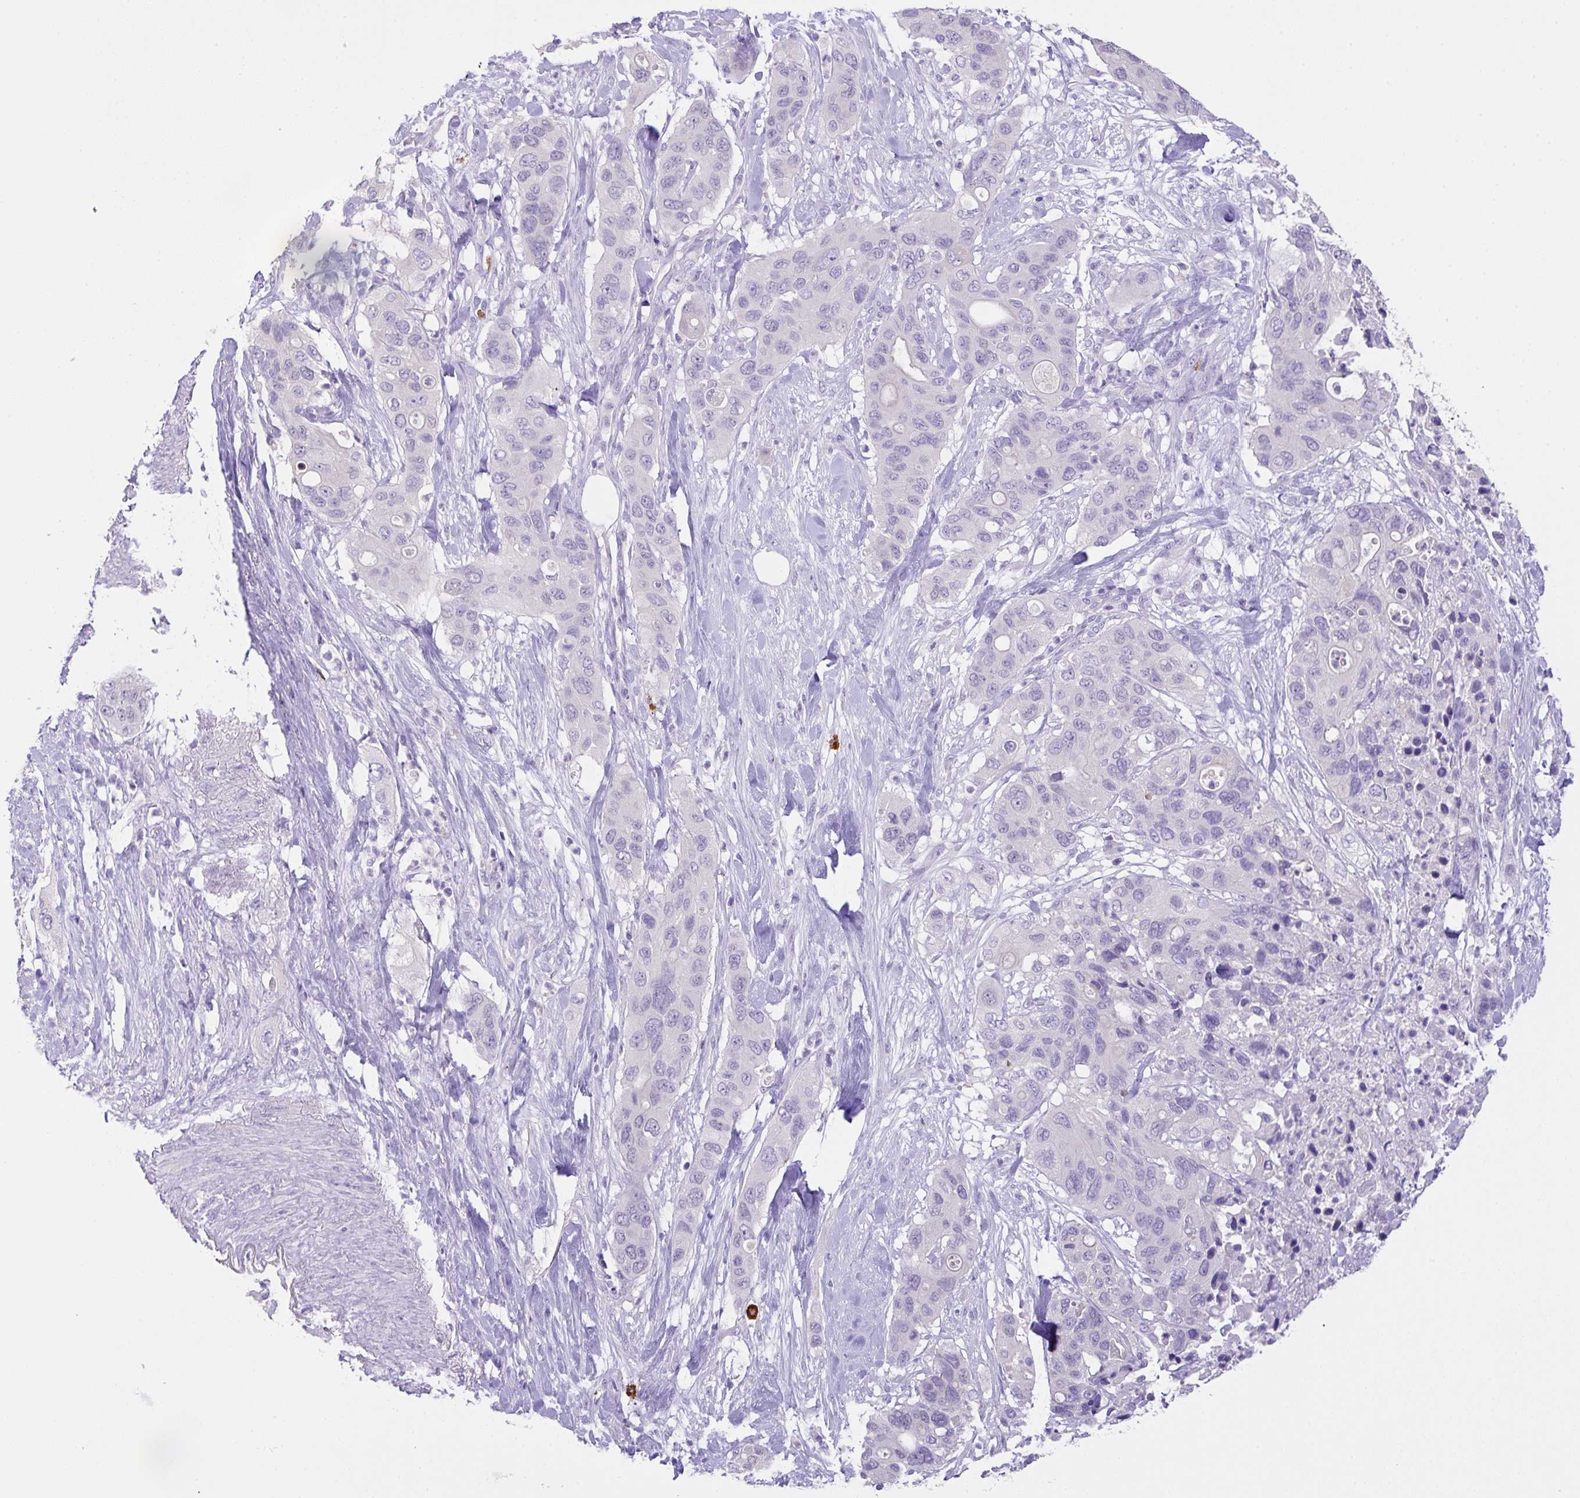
{"staining": {"intensity": "negative", "quantity": "none", "location": "none"}, "tissue": "pancreatic cancer", "cell_type": "Tumor cells", "image_type": "cancer", "snomed": [{"axis": "morphology", "description": "Adenocarcinoma, NOS"}, {"axis": "topography", "description": "Pancreas"}], "caption": "Tumor cells are negative for protein expression in human pancreatic cancer. (Immunohistochemistry (ihc), brightfield microscopy, high magnification).", "gene": "CST11", "patient": {"sex": "female", "age": 71}}